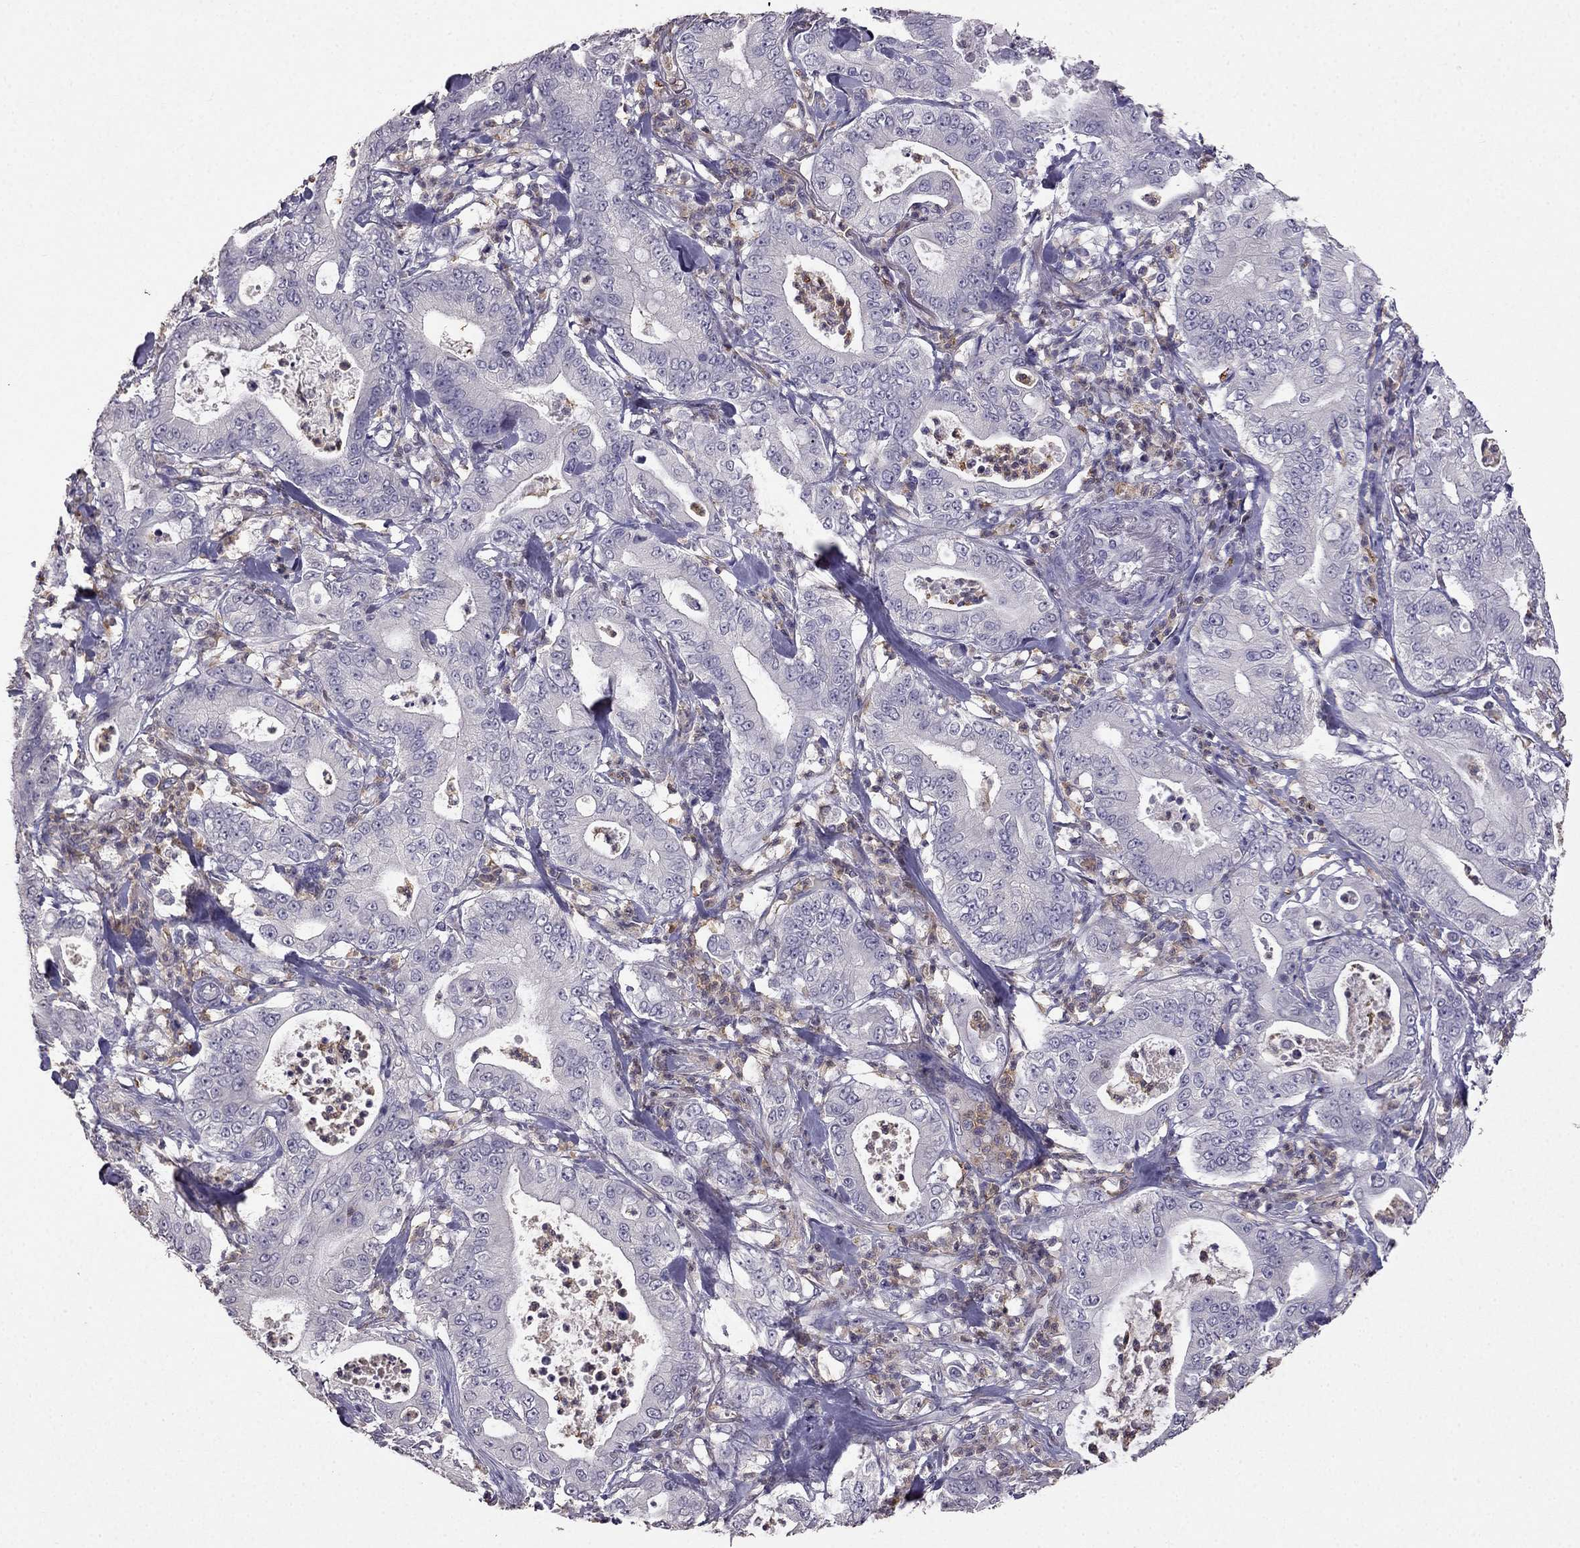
{"staining": {"intensity": "negative", "quantity": "none", "location": "none"}, "tissue": "pancreatic cancer", "cell_type": "Tumor cells", "image_type": "cancer", "snomed": [{"axis": "morphology", "description": "Adenocarcinoma, NOS"}, {"axis": "topography", "description": "Pancreas"}], "caption": "Histopathology image shows no significant protein positivity in tumor cells of adenocarcinoma (pancreatic).", "gene": "RFLNB", "patient": {"sex": "male", "age": 71}}